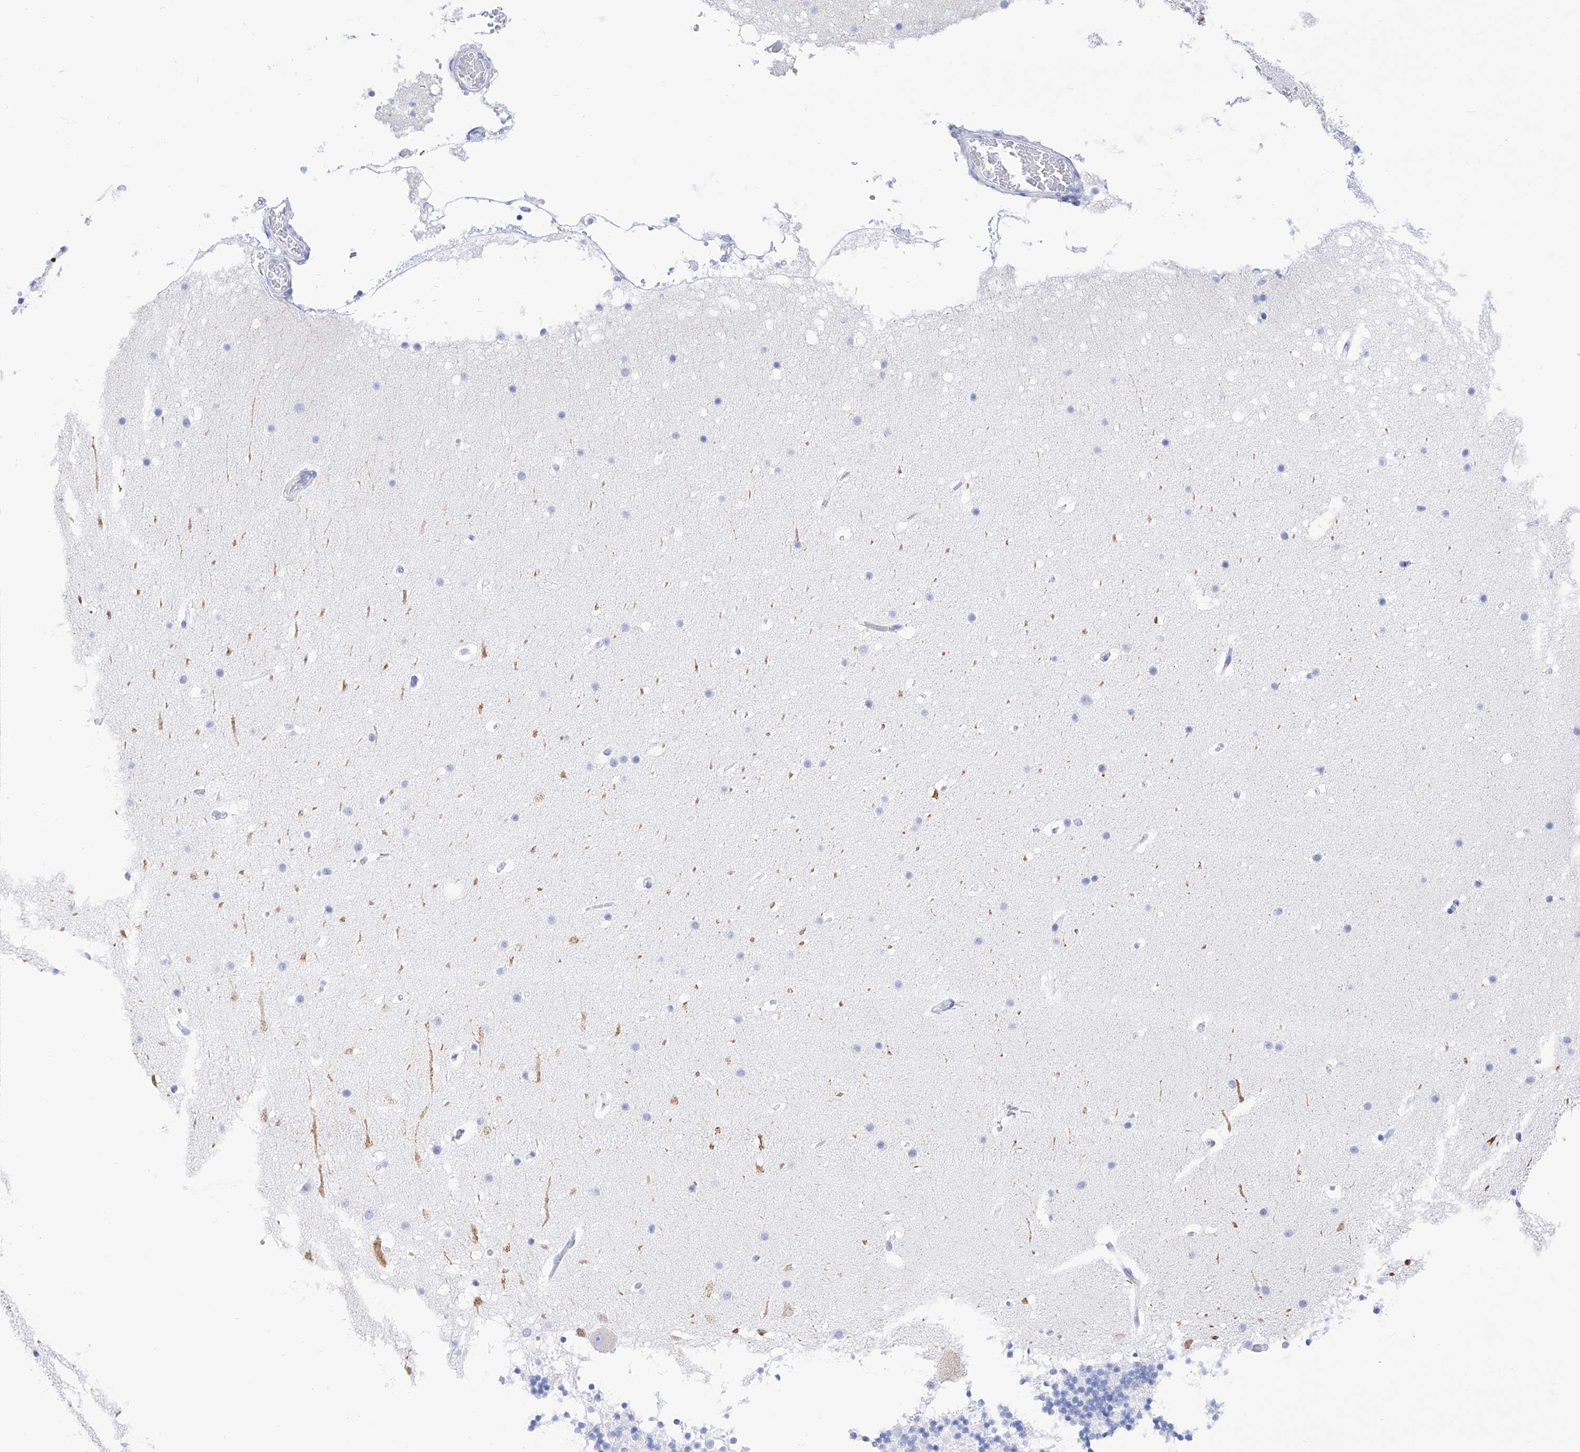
{"staining": {"intensity": "negative", "quantity": "none", "location": "none"}, "tissue": "cerebellum", "cell_type": "Cells in granular layer", "image_type": "normal", "snomed": [{"axis": "morphology", "description": "Normal tissue, NOS"}, {"axis": "topography", "description": "Cerebellum"}], "caption": "Cerebellum stained for a protein using immunohistochemistry (IHC) demonstrates no positivity cells in granular layer.", "gene": "TRPC7", "patient": {"sex": "male", "age": 57}}